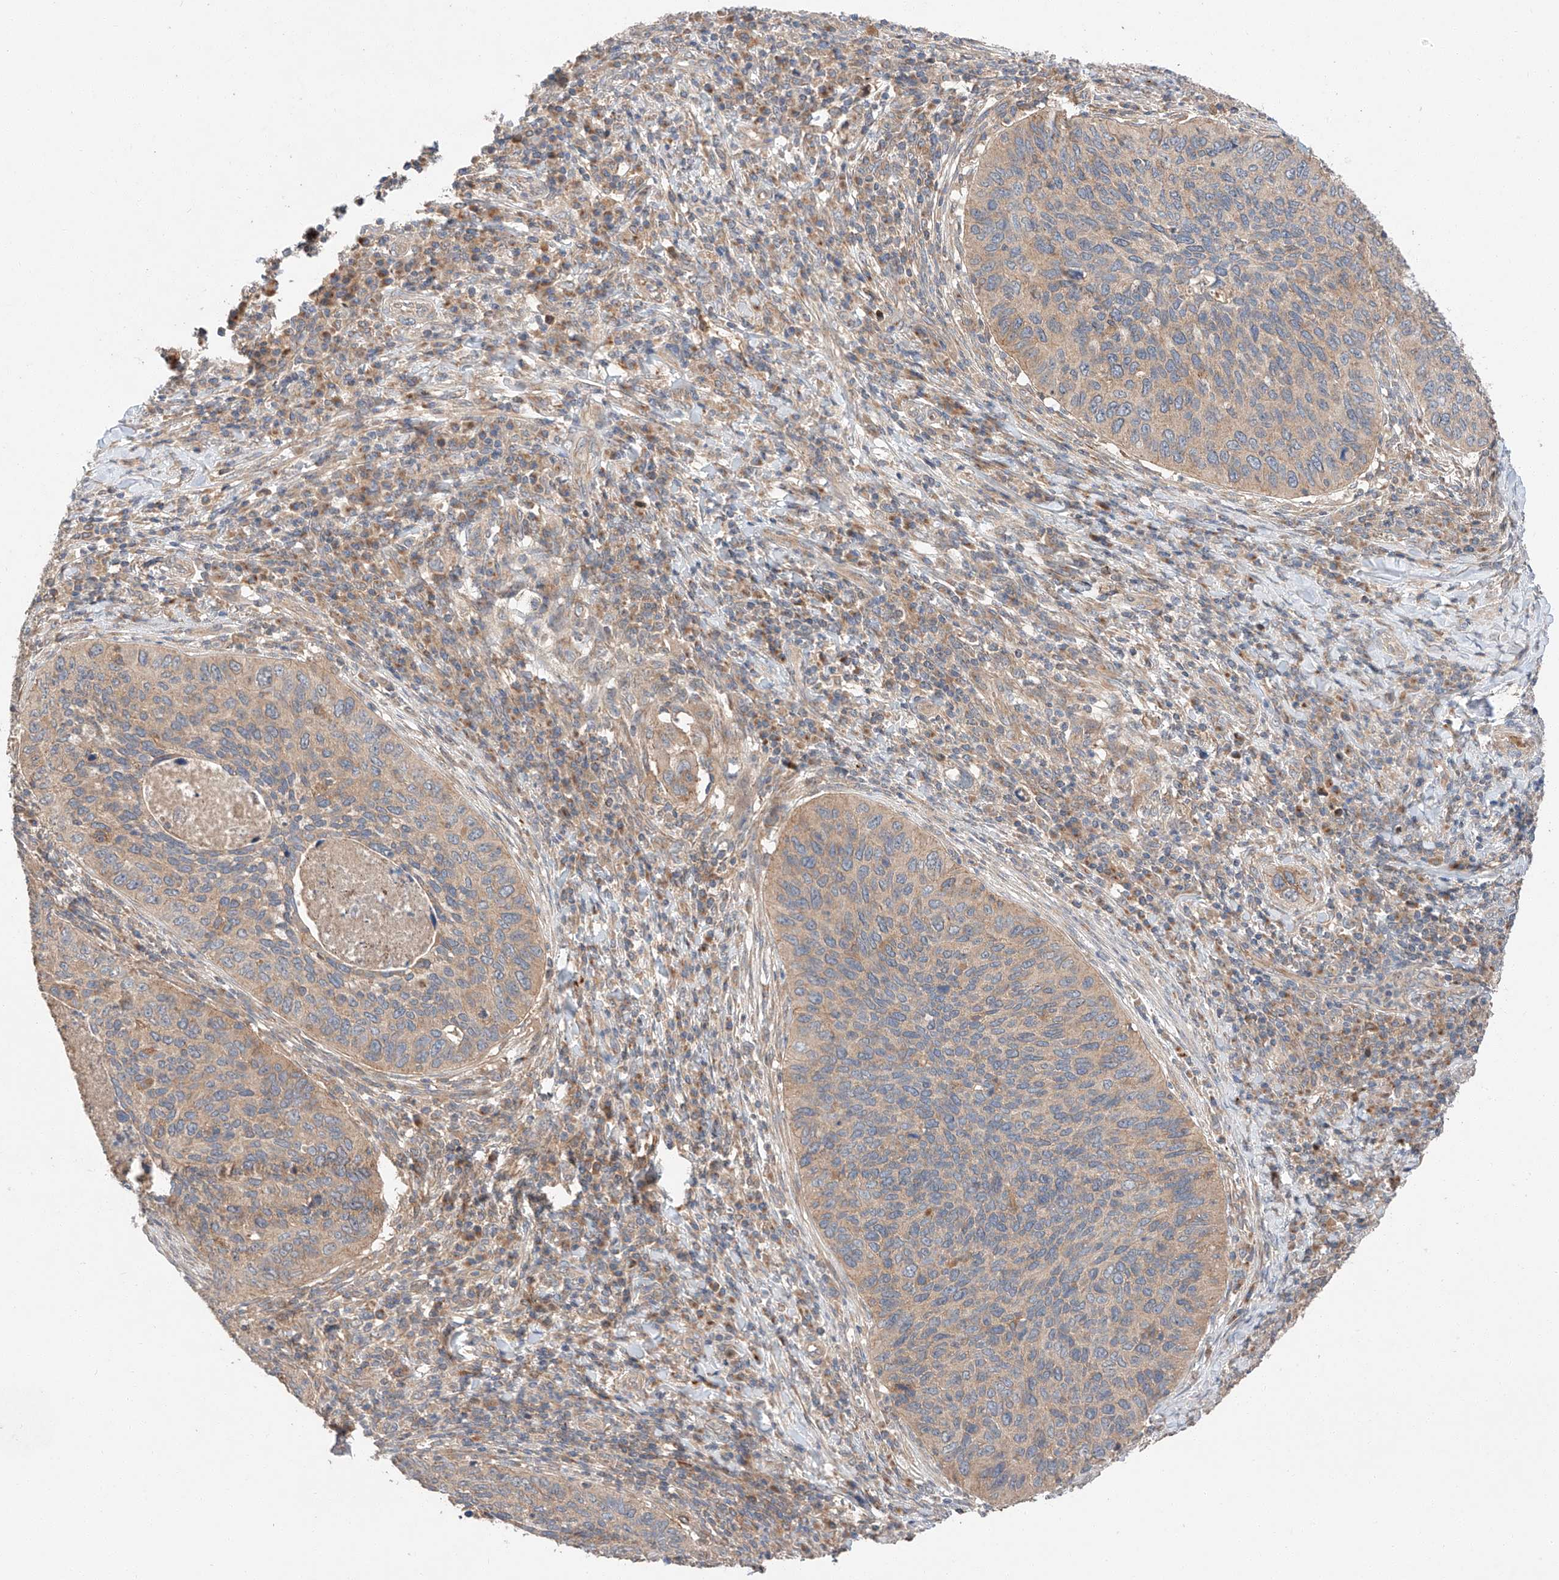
{"staining": {"intensity": "weak", "quantity": "25%-75%", "location": "cytoplasmic/membranous"}, "tissue": "cervical cancer", "cell_type": "Tumor cells", "image_type": "cancer", "snomed": [{"axis": "morphology", "description": "Squamous cell carcinoma, NOS"}, {"axis": "topography", "description": "Cervix"}], "caption": "About 25%-75% of tumor cells in cervical squamous cell carcinoma reveal weak cytoplasmic/membranous protein staining as visualized by brown immunohistochemical staining.", "gene": "XPNPEP1", "patient": {"sex": "female", "age": 38}}